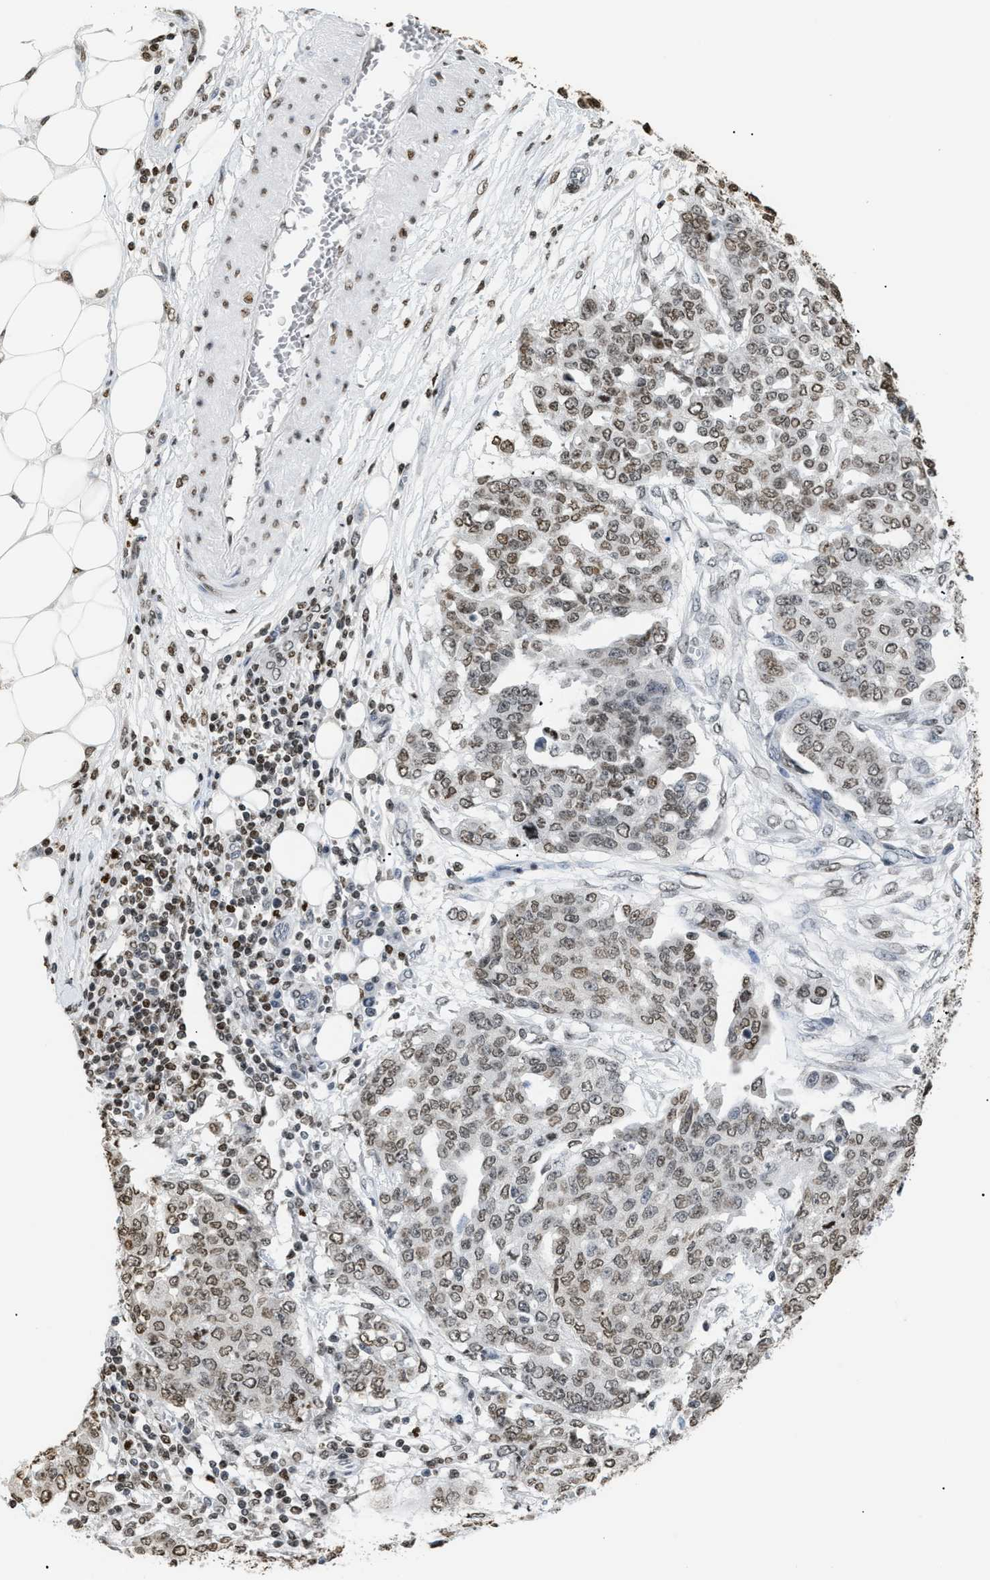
{"staining": {"intensity": "weak", "quantity": ">75%", "location": "nuclear"}, "tissue": "ovarian cancer", "cell_type": "Tumor cells", "image_type": "cancer", "snomed": [{"axis": "morphology", "description": "Cystadenocarcinoma, serous, NOS"}, {"axis": "topography", "description": "Soft tissue"}, {"axis": "topography", "description": "Ovary"}], "caption": "High-magnification brightfield microscopy of ovarian cancer (serous cystadenocarcinoma) stained with DAB (3,3'-diaminobenzidine) (brown) and counterstained with hematoxylin (blue). tumor cells exhibit weak nuclear positivity is present in approximately>75% of cells.", "gene": "HMGN2", "patient": {"sex": "female", "age": 57}}